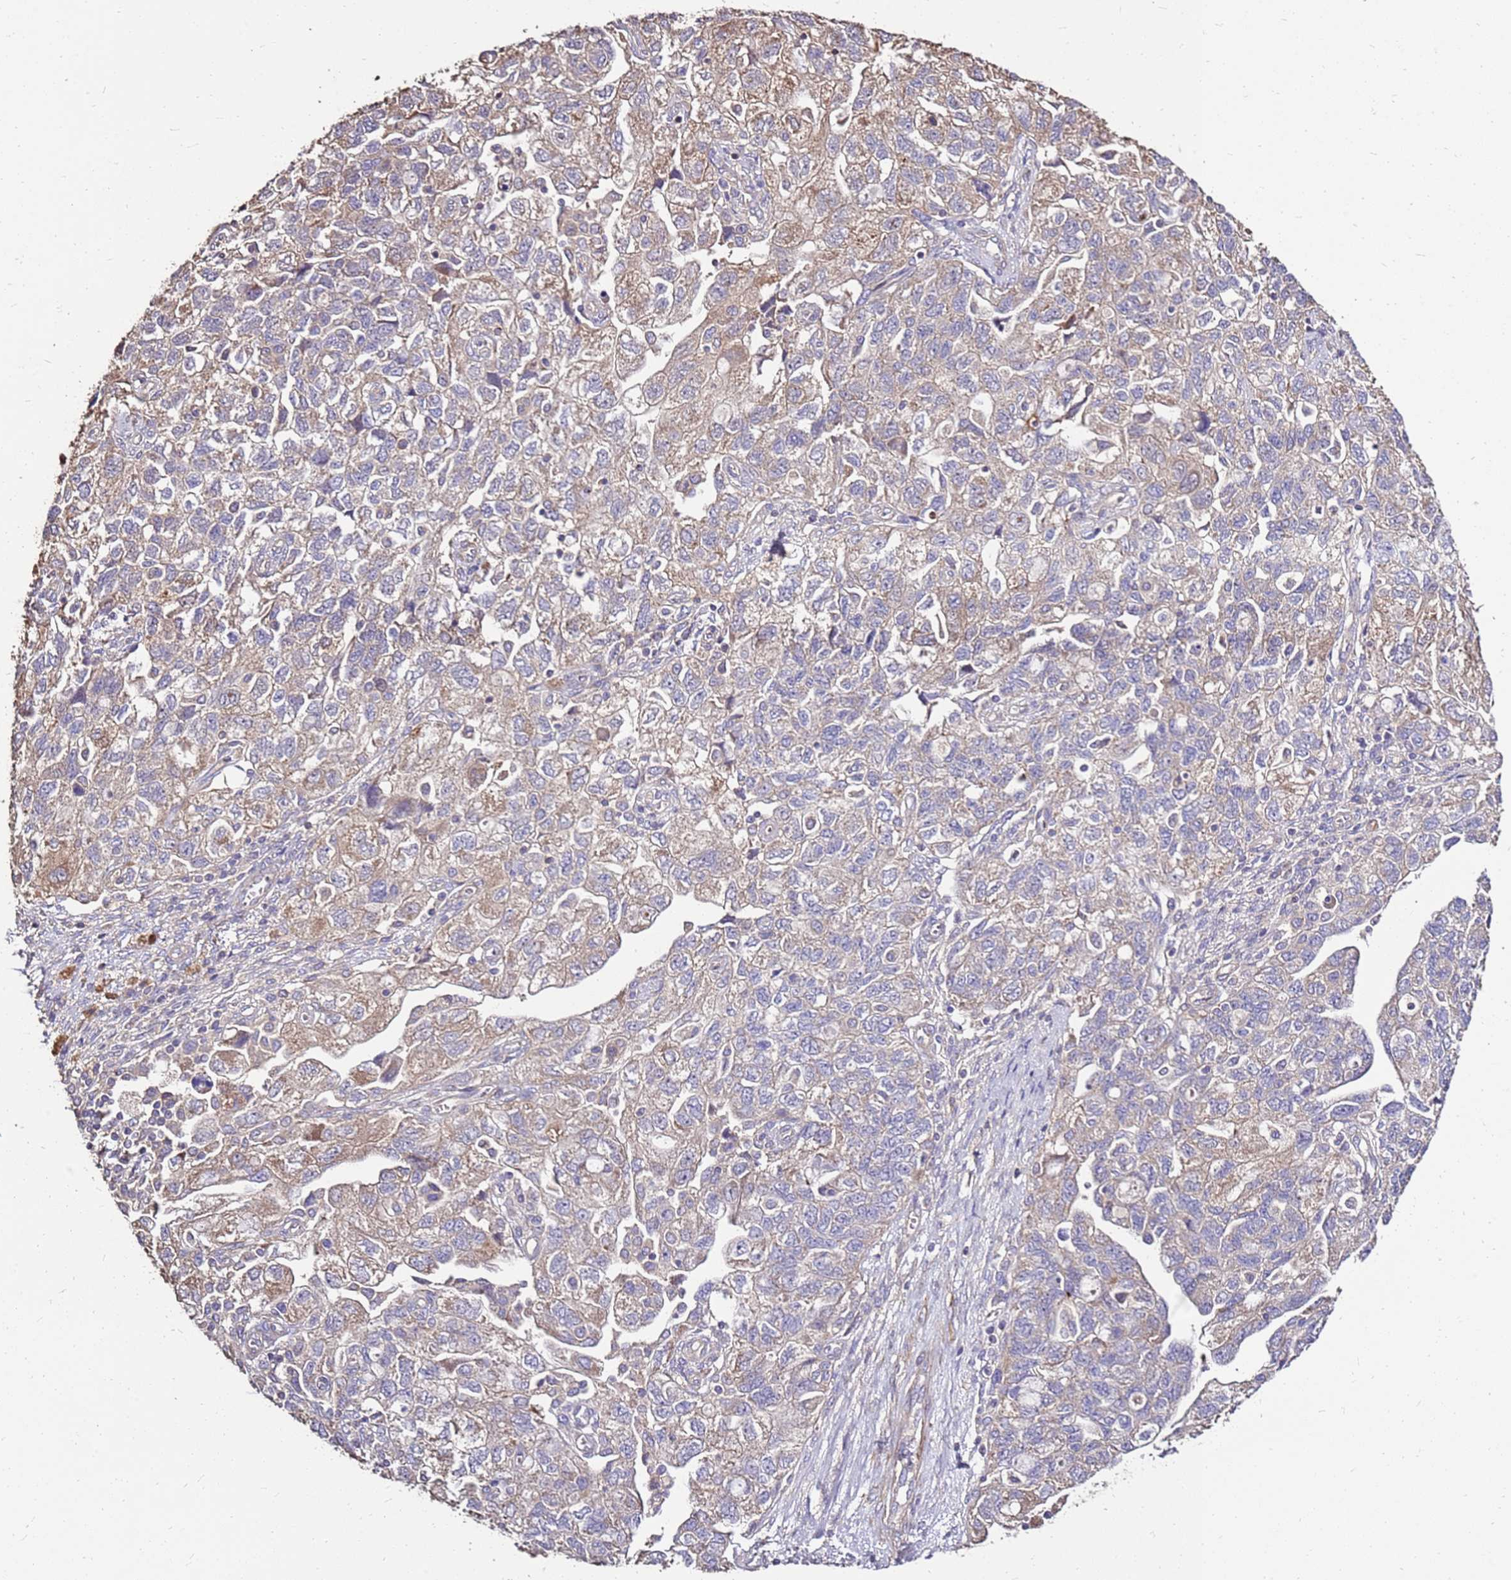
{"staining": {"intensity": "weak", "quantity": "25%-75%", "location": "cytoplasmic/membranous"}, "tissue": "ovarian cancer", "cell_type": "Tumor cells", "image_type": "cancer", "snomed": [{"axis": "morphology", "description": "Carcinoma, NOS"}, {"axis": "morphology", "description": "Cystadenocarcinoma, serous, NOS"}, {"axis": "topography", "description": "Ovary"}], "caption": "A photomicrograph of ovarian cancer stained for a protein displays weak cytoplasmic/membranous brown staining in tumor cells.", "gene": "EXD3", "patient": {"sex": "female", "age": 69}}